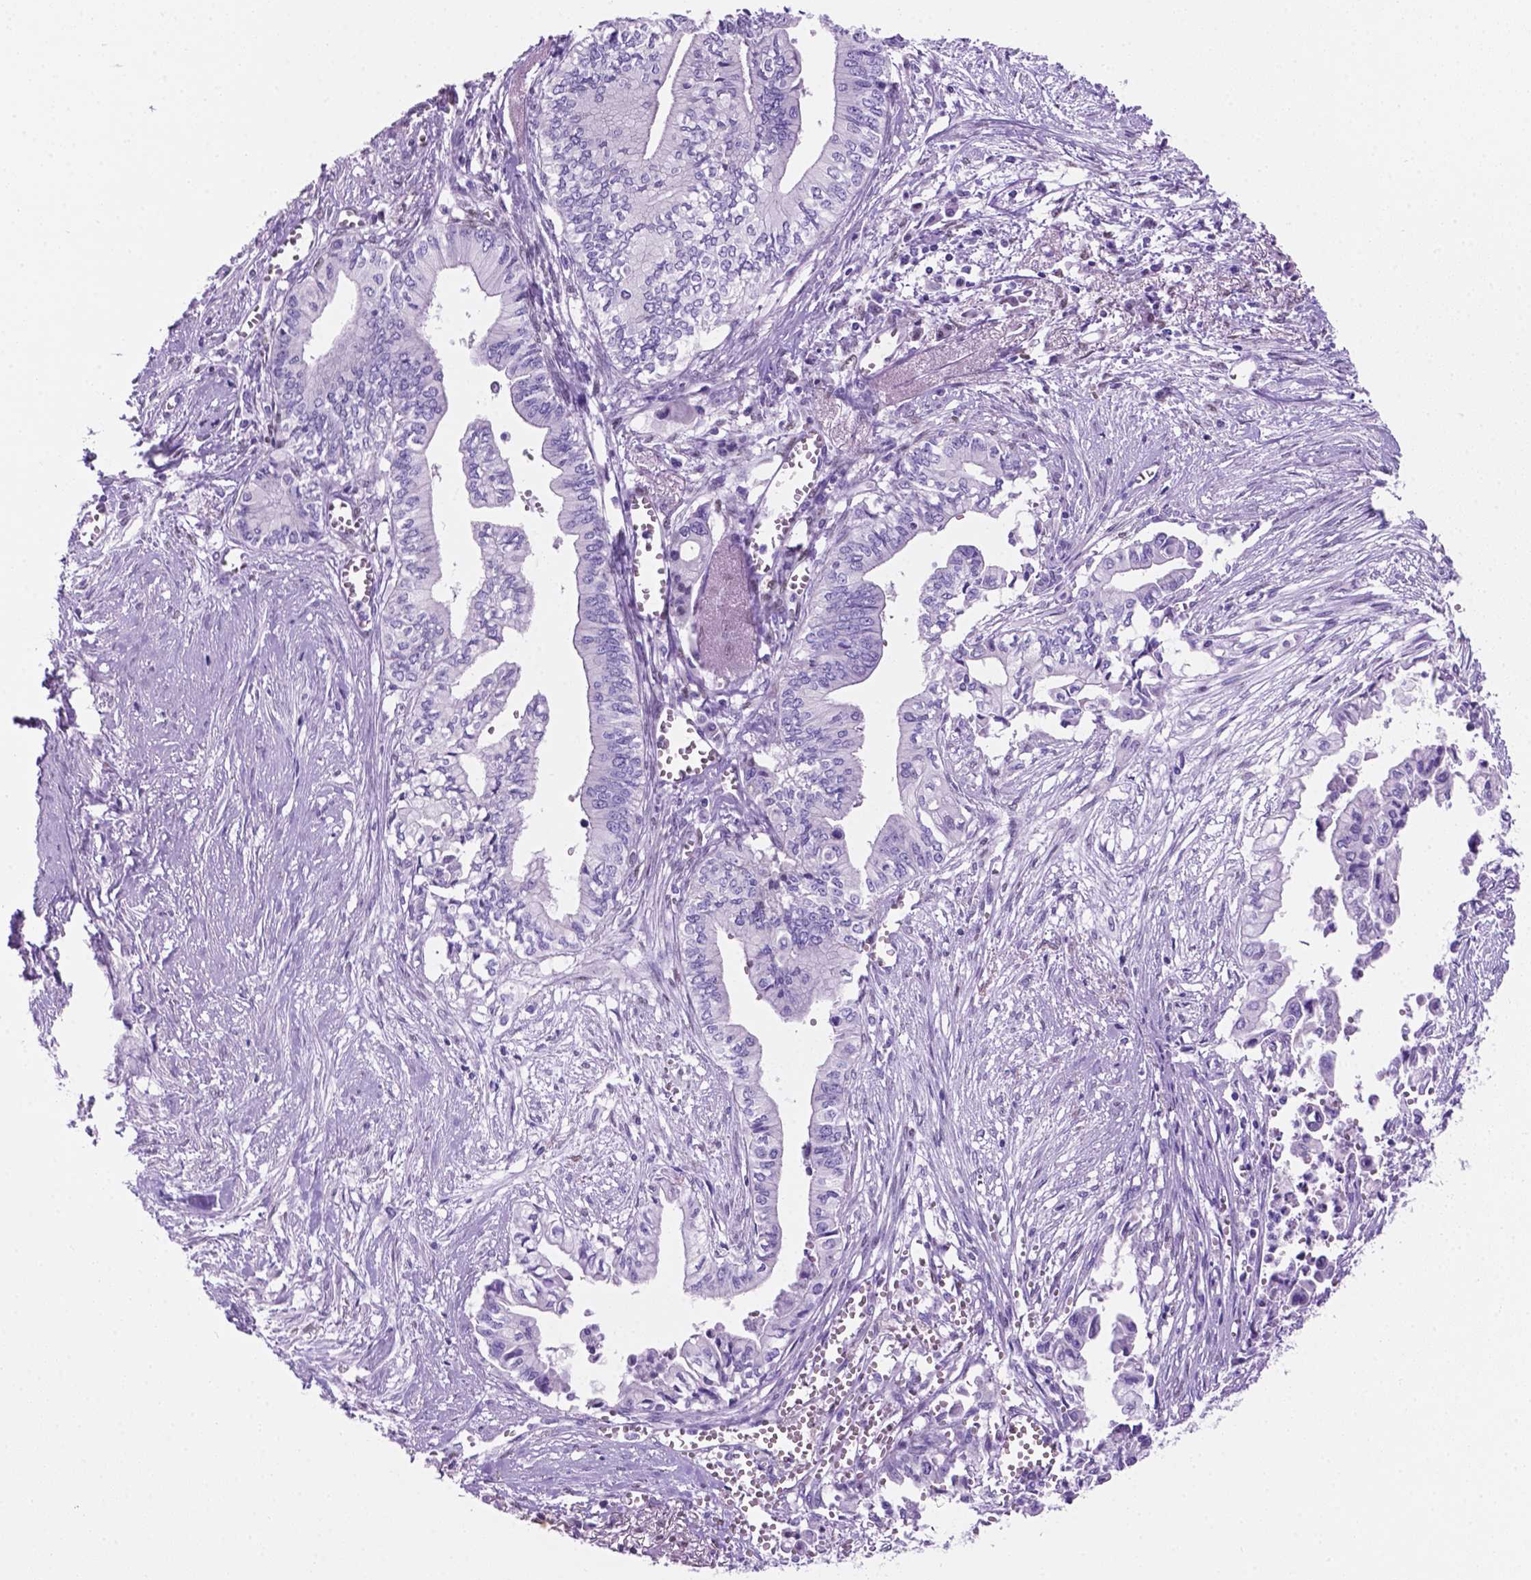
{"staining": {"intensity": "negative", "quantity": "none", "location": "none"}, "tissue": "pancreatic cancer", "cell_type": "Tumor cells", "image_type": "cancer", "snomed": [{"axis": "morphology", "description": "Adenocarcinoma, NOS"}, {"axis": "topography", "description": "Pancreas"}], "caption": "High magnification brightfield microscopy of pancreatic cancer stained with DAB (brown) and counterstained with hematoxylin (blue): tumor cells show no significant staining.", "gene": "TMEM210", "patient": {"sex": "female", "age": 61}}